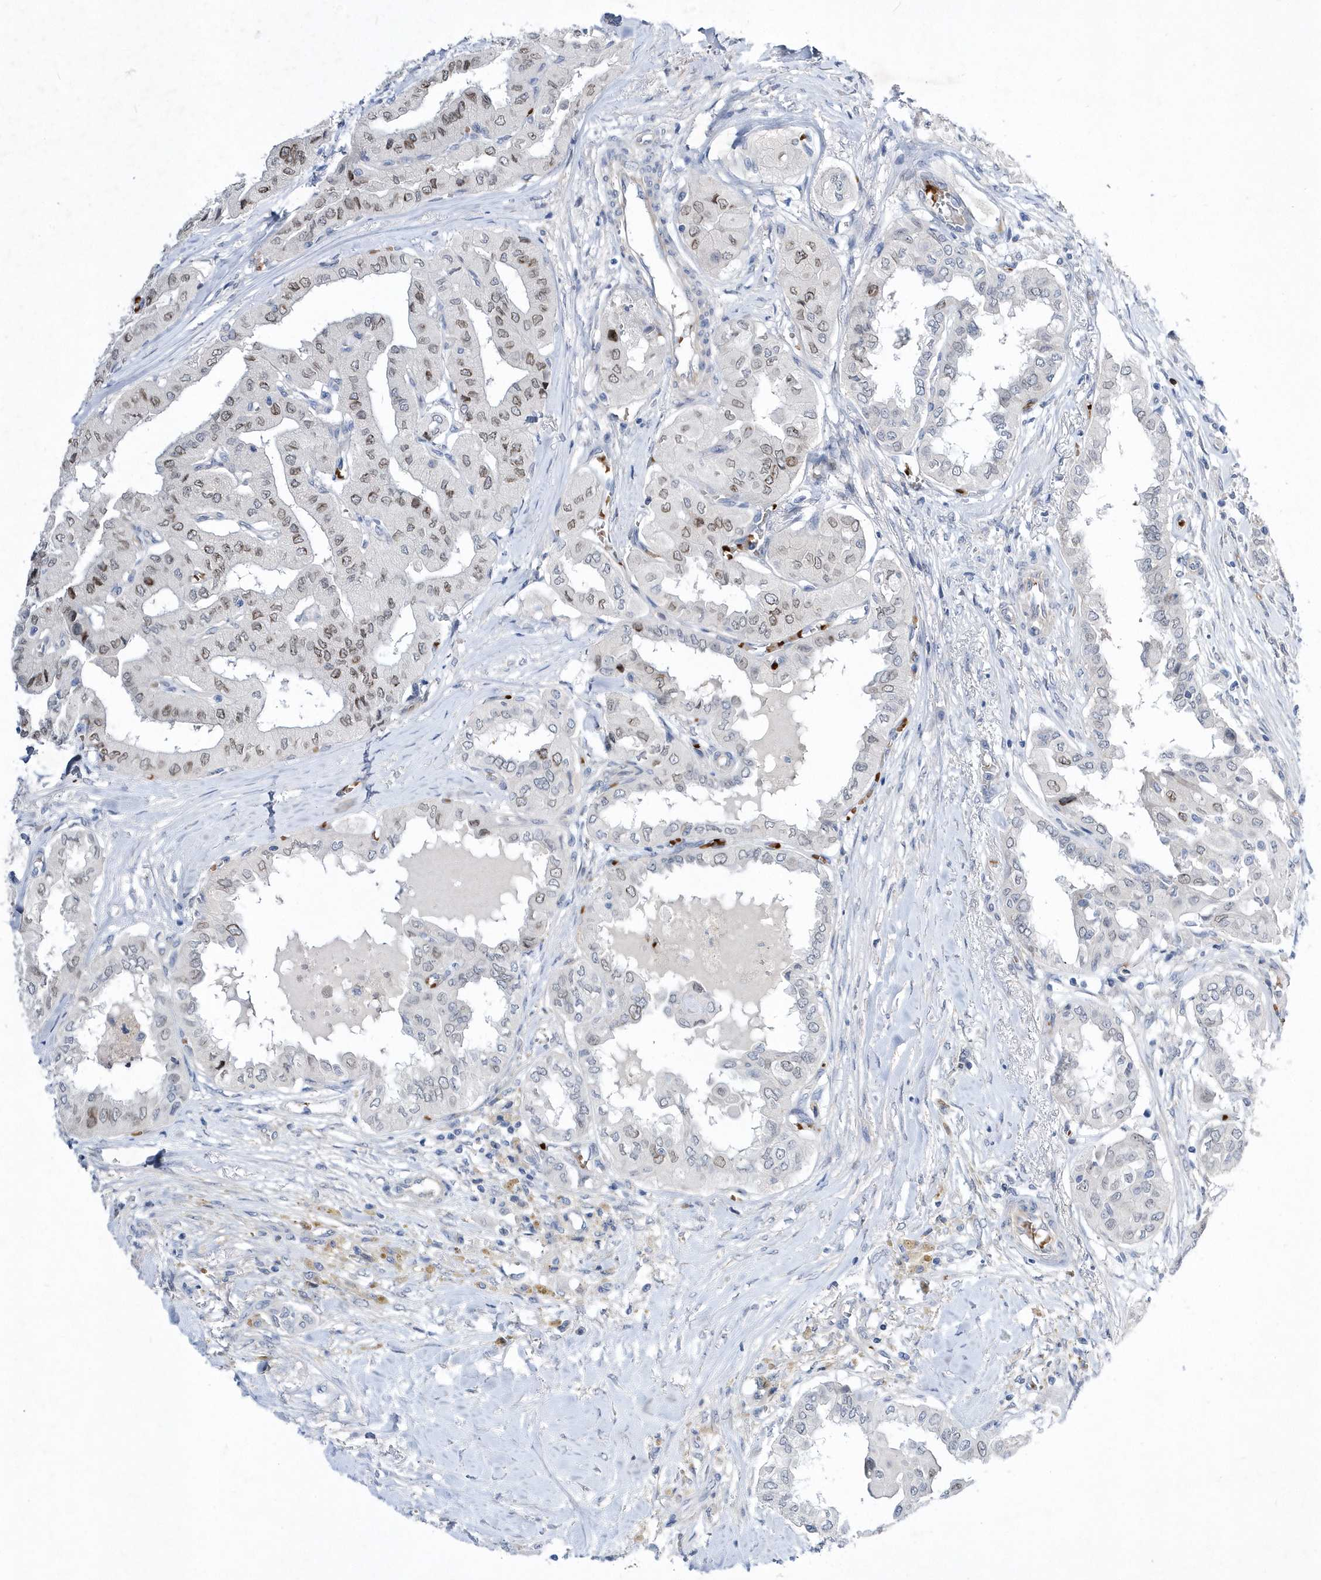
{"staining": {"intensity": "weak", "quantity": "25%-75%", "location": "nuclear"}, "tissue": "thyroid cancer", "cell_type": "Tumor cells", "image_type": "cancer", "snomed": [{"axis": "morphology", "description": "Papillary adenocarcinoma, NOS"}, {"axis": "topography", "description": "Thyroid gland"}], "caption": "Immunohistochemistry of human papillary adenocarcinoma (thyroid) reveals low levels of weak nuclear staining in about 25%-75% of tumor cells.", "gene": "ZNF875", "patient": {"sex": "female", "age": 59}}